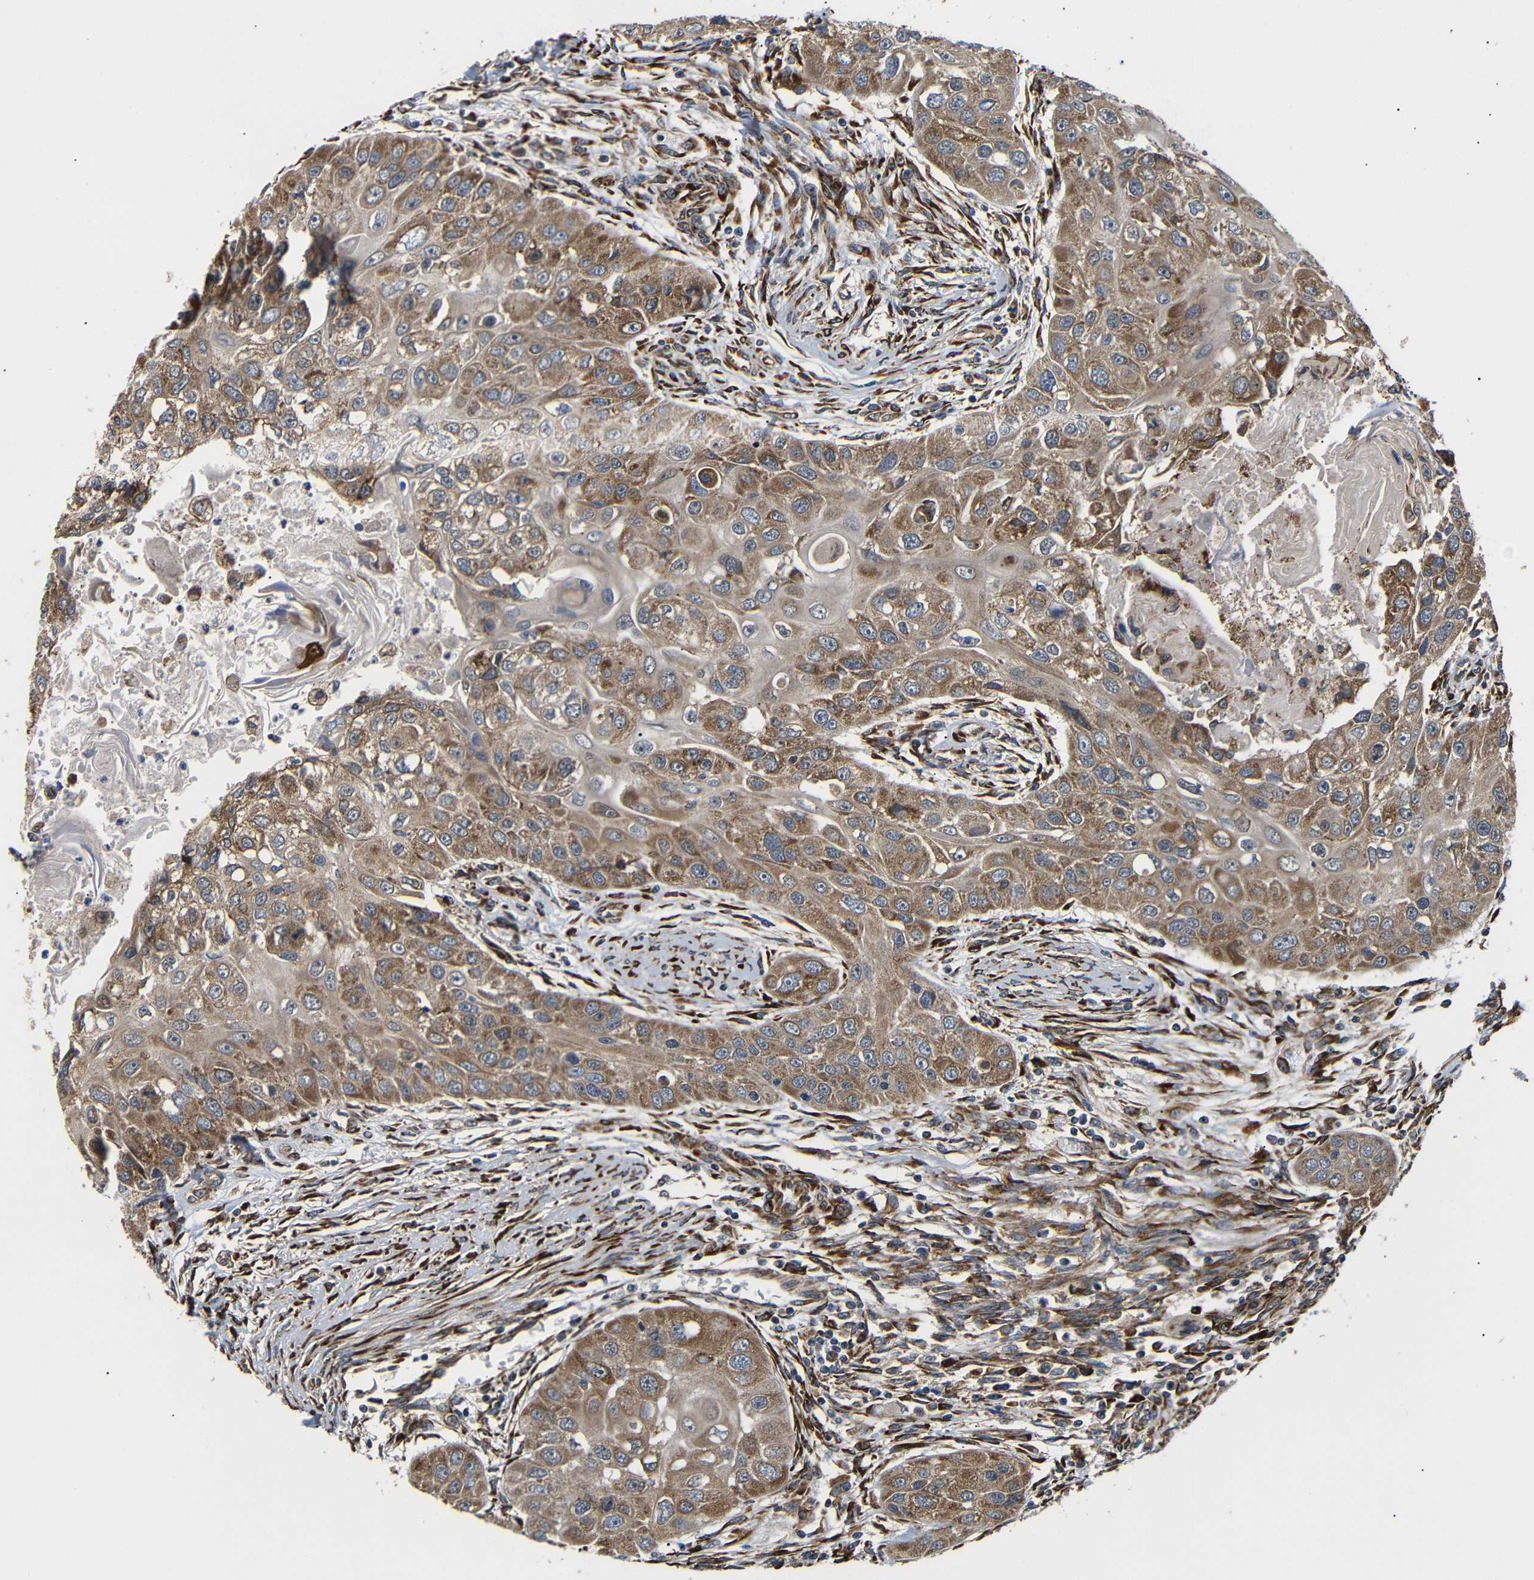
{"staining": {"intensity": "moderate", "quantity": ">75%", "location": "cytoplasmic/membranous"}, "tissue": "head and neck cancer", "cell_type": "Tumor cells", "image_type": "cancer", "snomed": [{"axis": "morphology", "description": "Normal tissue, NOS"}, {"axis": "morphology", "description": "Squamous cell carcinoma, NOS"}, {"axis": "topography", "description": "Skeletal muscle"}, {"axis": "topography", "description": "Head-Neck"}], "caption": "Immunohistochemistry (IHC) image of neoplastic tissue: head and neck cancer stained using IHC displays medium levels of moderate protein expression localized specifically in the cytoplasmic/membranous of tumor cells, appearing as a cytoplasmic/membranous brown color.", "gene": "KANK4", "patient": {"sex": "male", "age": 51}}